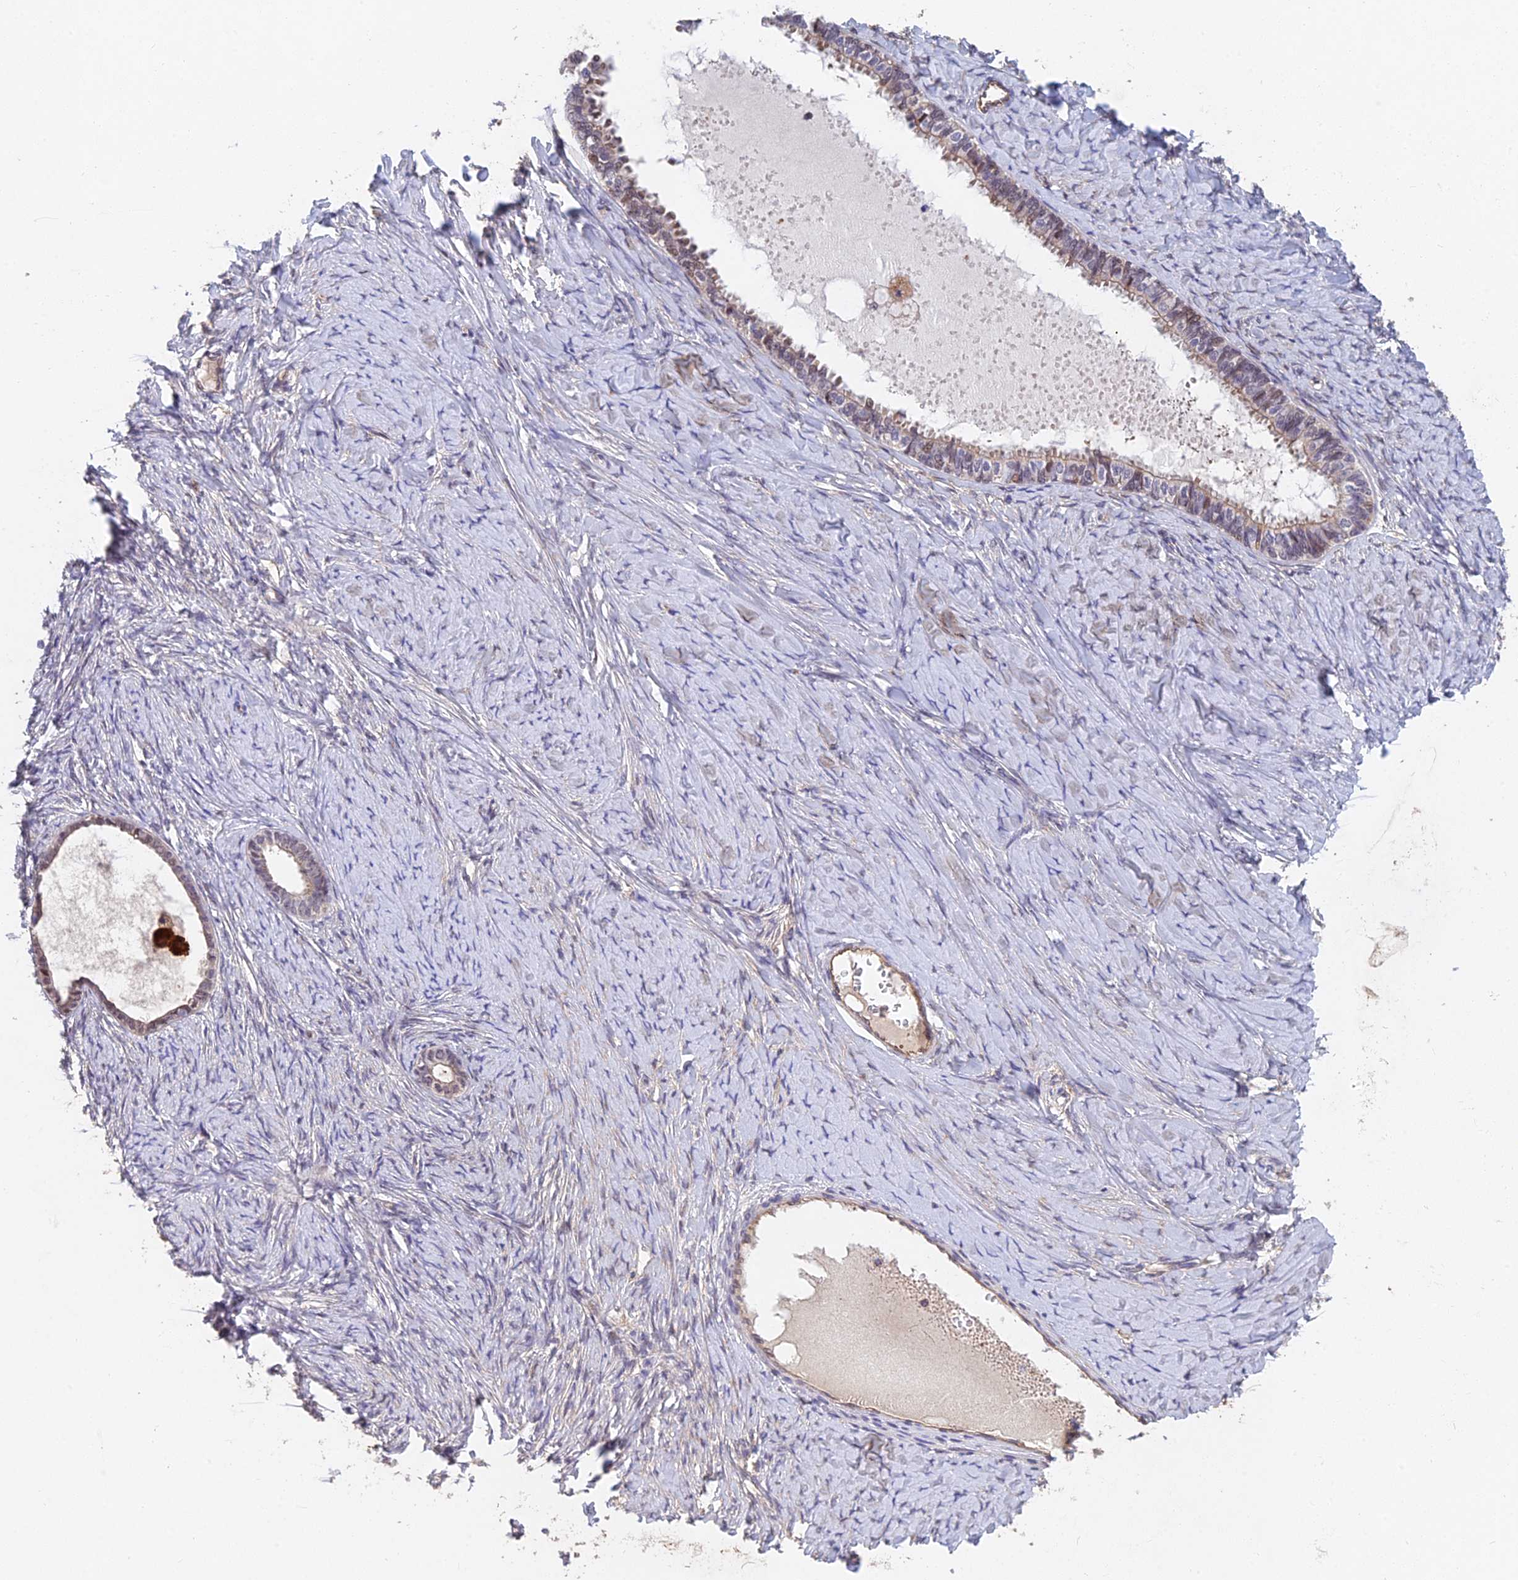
{"staining": {"intensity": "weak", "quantity": "25%-75%", "location": "cytoplasmic/membranous"}, "tissue": "ovarian cancer", "cell_type": "Tumor cells", "image_type": "cancer", "snomed": [{"axis": "morphology", "description": "Cystadenocarcinoma, serous, NOS"}, {"axis": "topography", "description": "Ovary"}], "caption": "DAB immunohistochemical staining of serous cystadenocarcinoma (ovarian) displays weak cytoplasmic/membranous protein positivity in approximately 25%-75% of tumor cells.", "gene": "NSMCE1", "patient": {"sex": "female", "age": 79}}